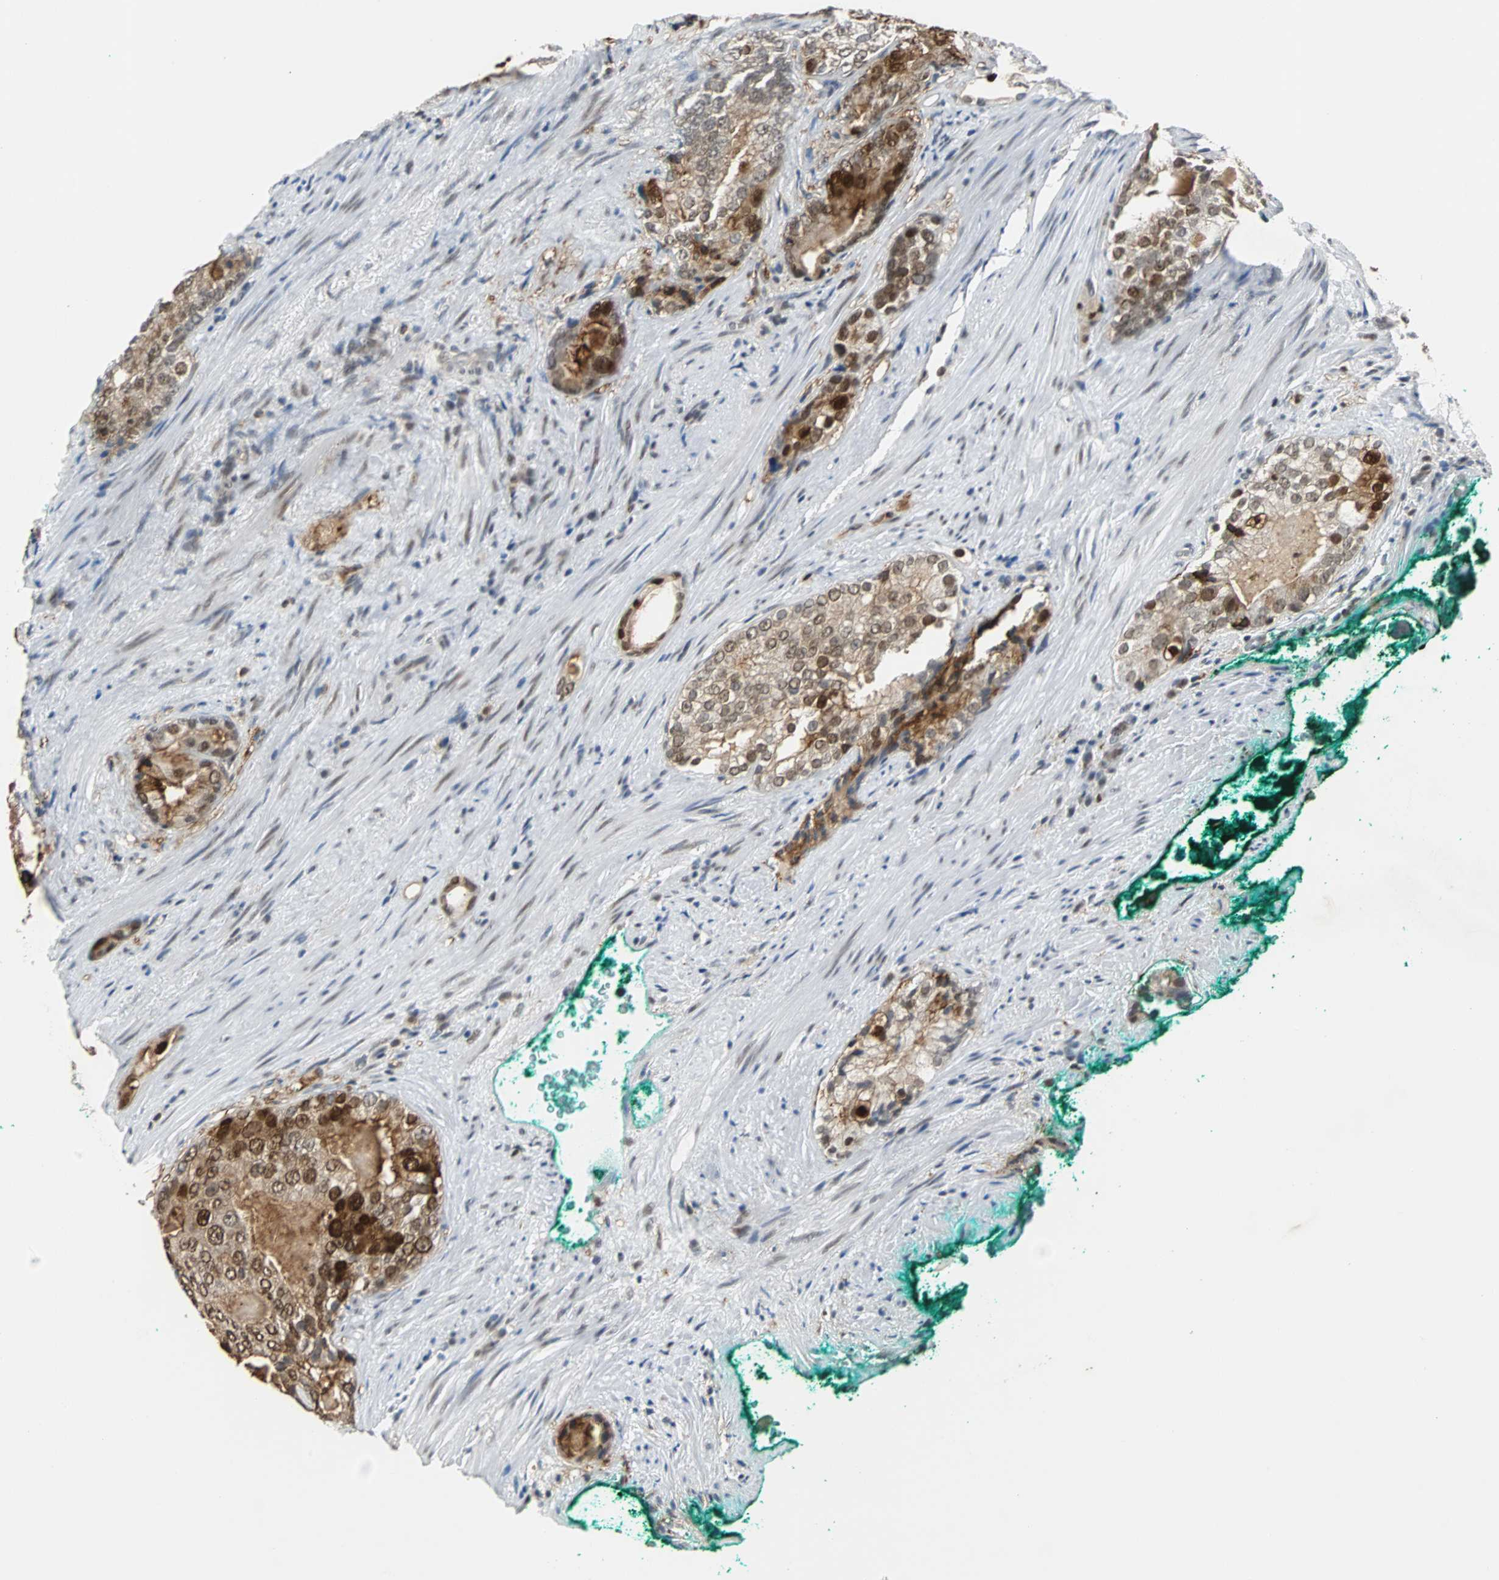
{"staining": {"intensity": "moderate", "quantity": ">75%", "location": "cytoplasmic/membranous,nuclear"}, "tissue": "prostate cancer", "cell_type": "Tumor cells", "image_type": "cancer", "snomed": [{"axis": "morphology", "description": "Adenocarcinoma, High grade"}, {"axis": "topography", "description": "Prostate"}], "caption": "DAB (3,3'-diaminobenzidine) immunohistochemical staining of prostate cancer displays moderate cytoplasmic/membranous and nuclear protein staining in about >75% of tumor cells.", "gene": "SIRT1", "patient": {"sex": "male", "age": 66}}